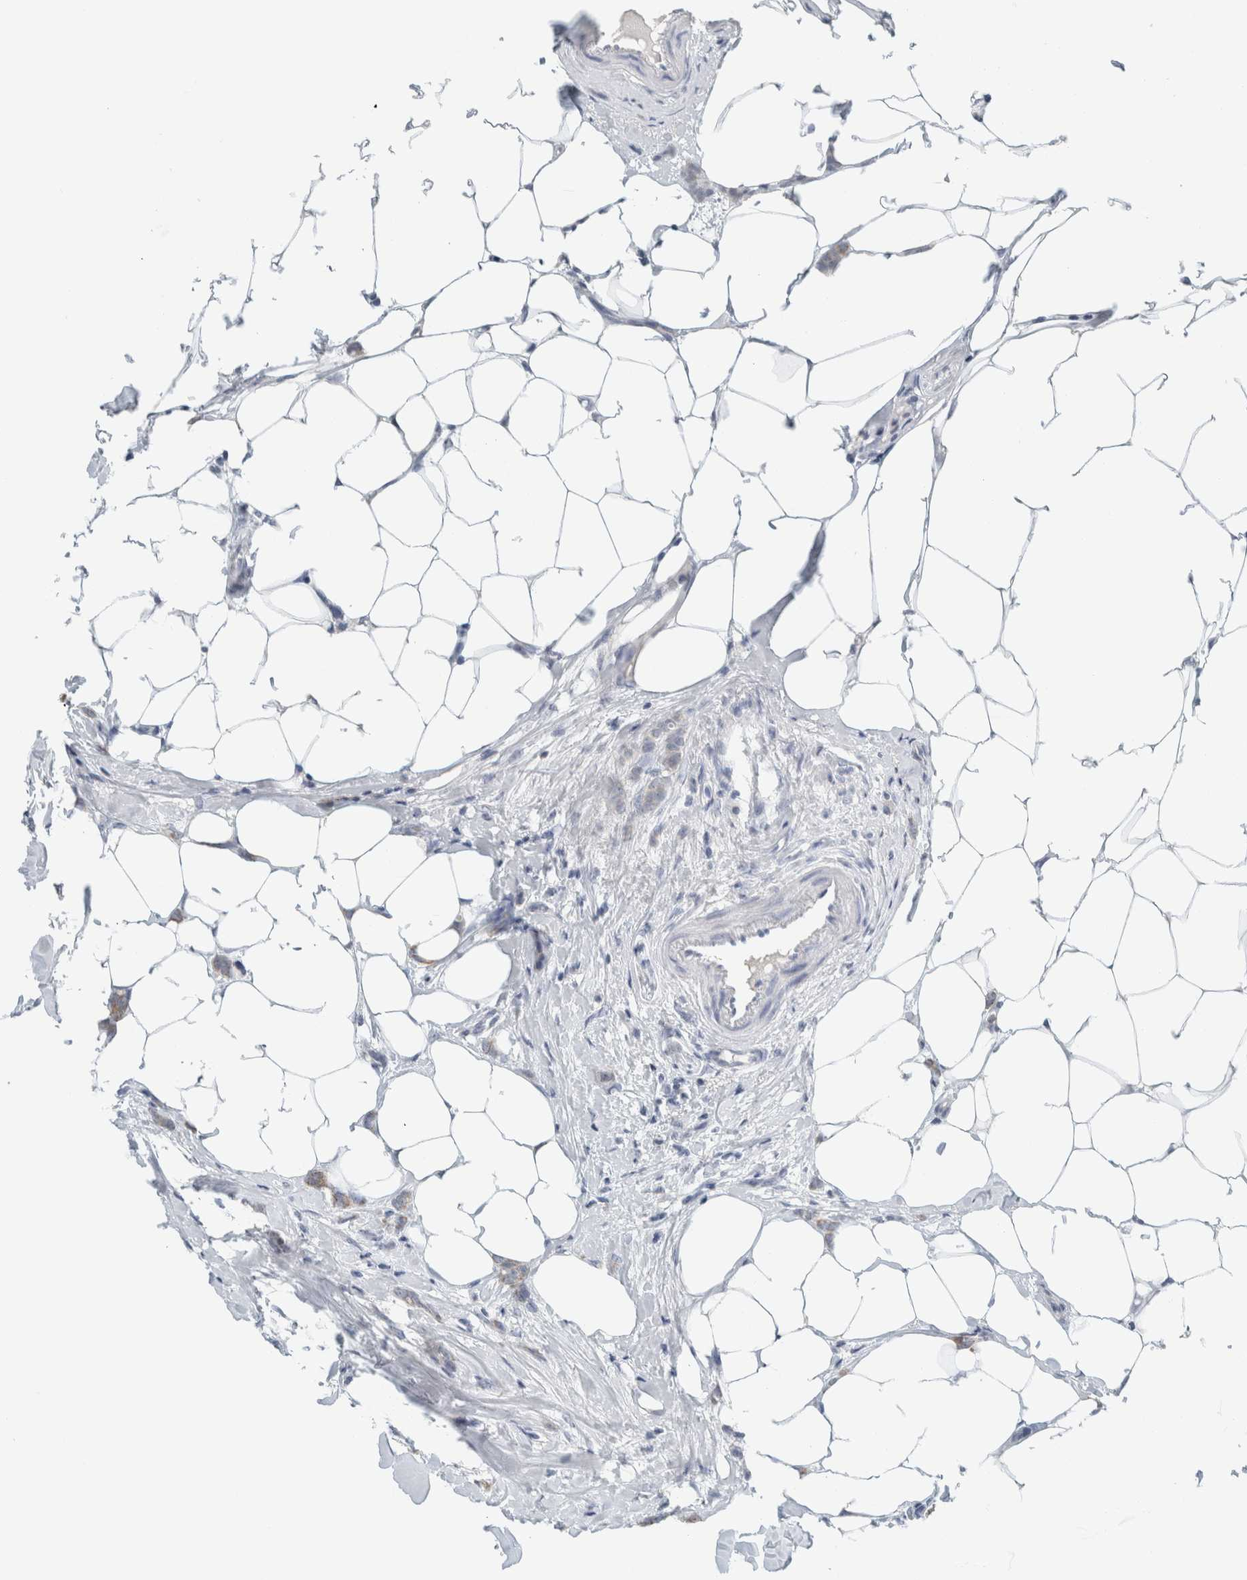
{"staining": {"intensity": "negative", "quantity": "none", "location": "none"}, "tissue": "breast cancer", "cell_type": "Tumor cells", "image_type": "cancer", "snomed": [{"axis": "morphology", "description": "Lobular carcinoma, in situ"}, {"axis": "morphology", "description": "Lobular carcinoma"}, {"axis": "topography", "description": "Breast"}], "caption": "Protein analysis of lobular carcinoma (breast) displays no significant positivity in tumor cells. (DAB immunohistochemistry (IHC) visualized using brightfield microscopy, high magnification).", "gene": "CRAT", "patient": {"sex": "female", "age": 41}}